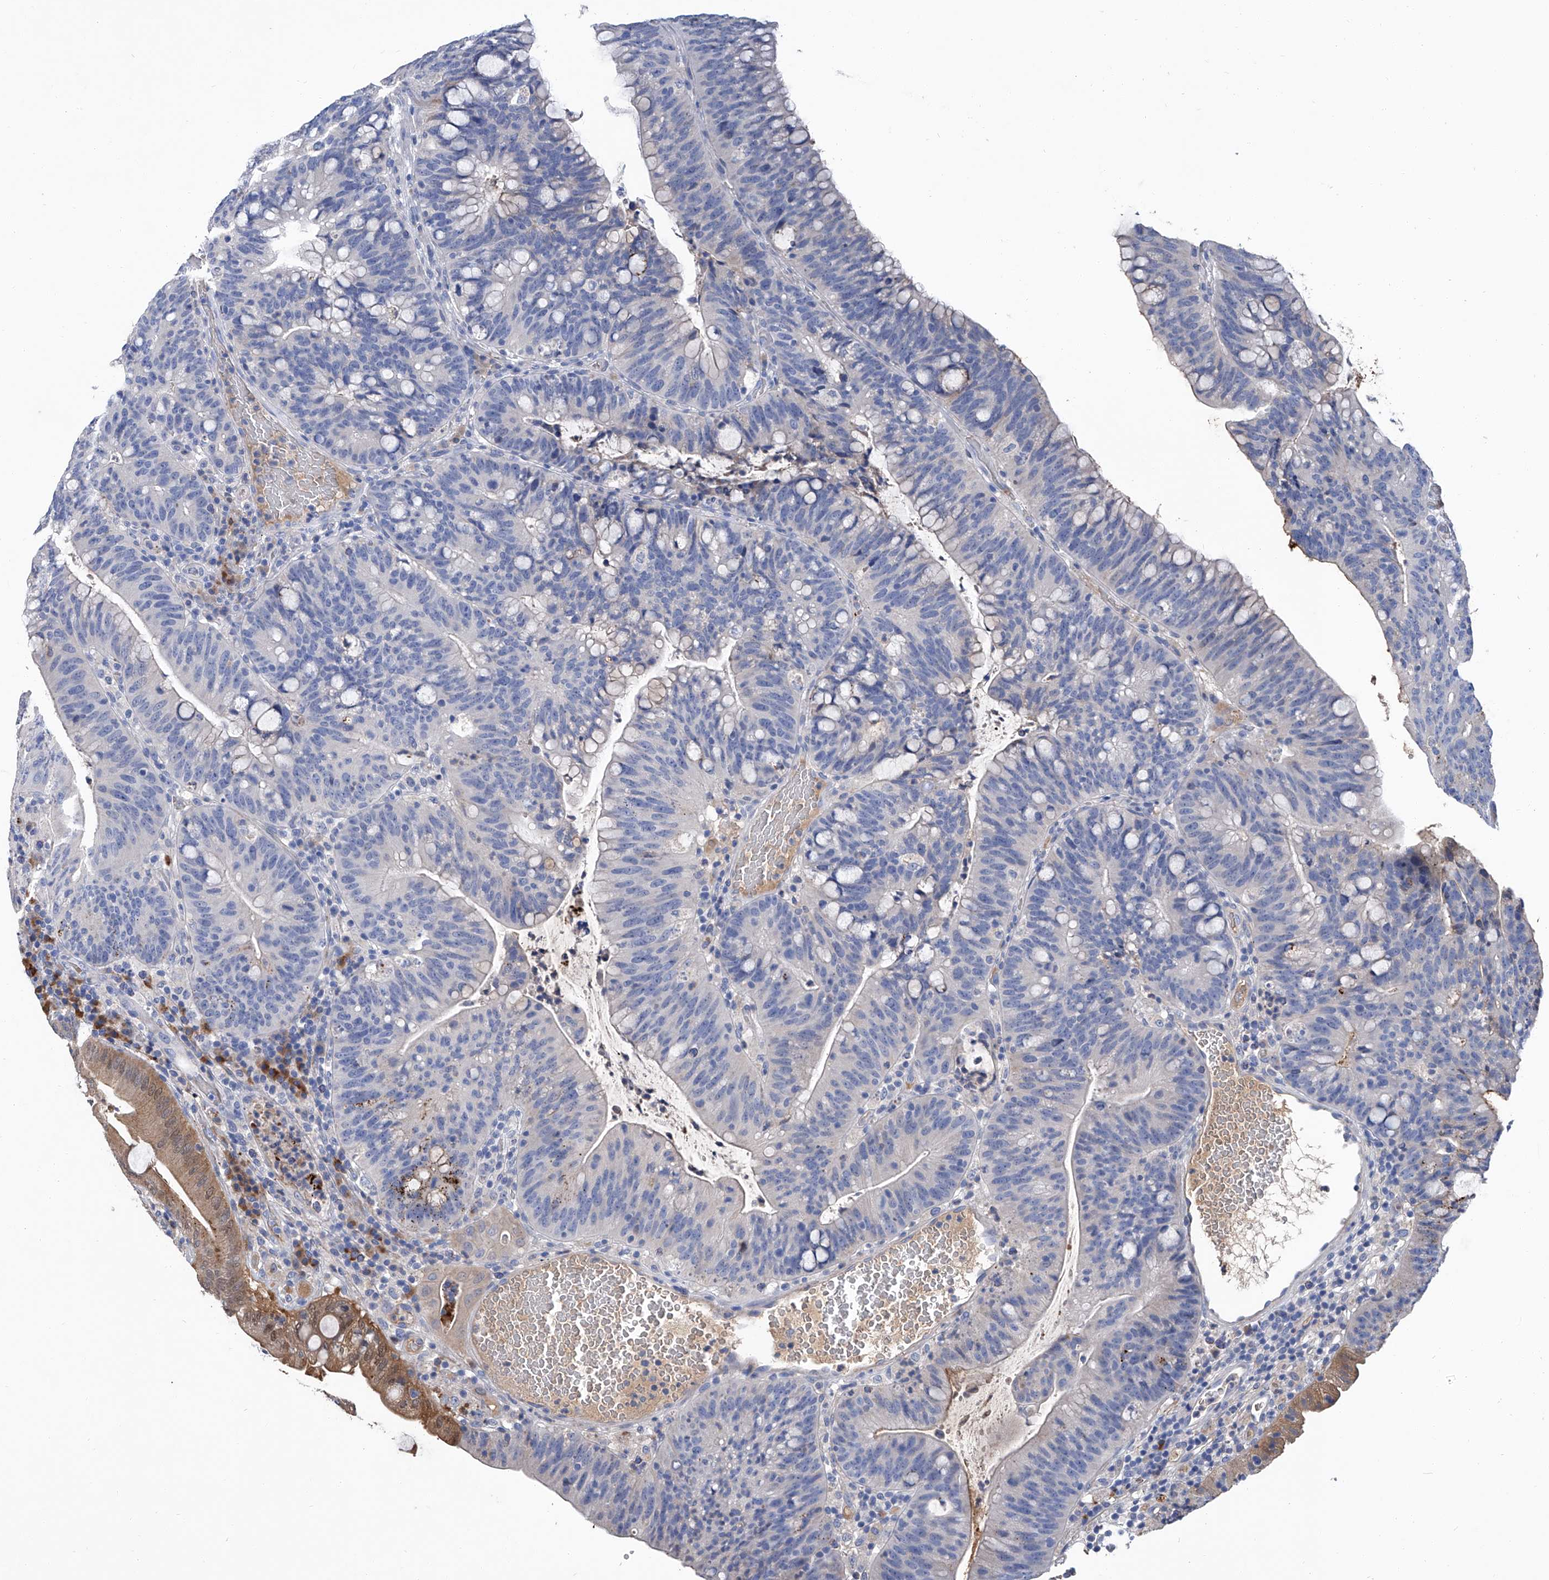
{"staining": {"intensity": "negative", "quantity": "none", "location": "none"}, "tissue": "colorectal cancer", "cell_type": "Tumor cells", "image_type": "cancer", "snomed": [{"axis": "morphology", "description": "Adenocarcinoma, NOS"}, {"axis": "topography", "description": "Colon"}], "caption": "Micrograph shows no protein positivity in tumor cells of colorectal cancer tissue.", "gene": "GPT", "patient": {"sex": "female", "age": 66}}